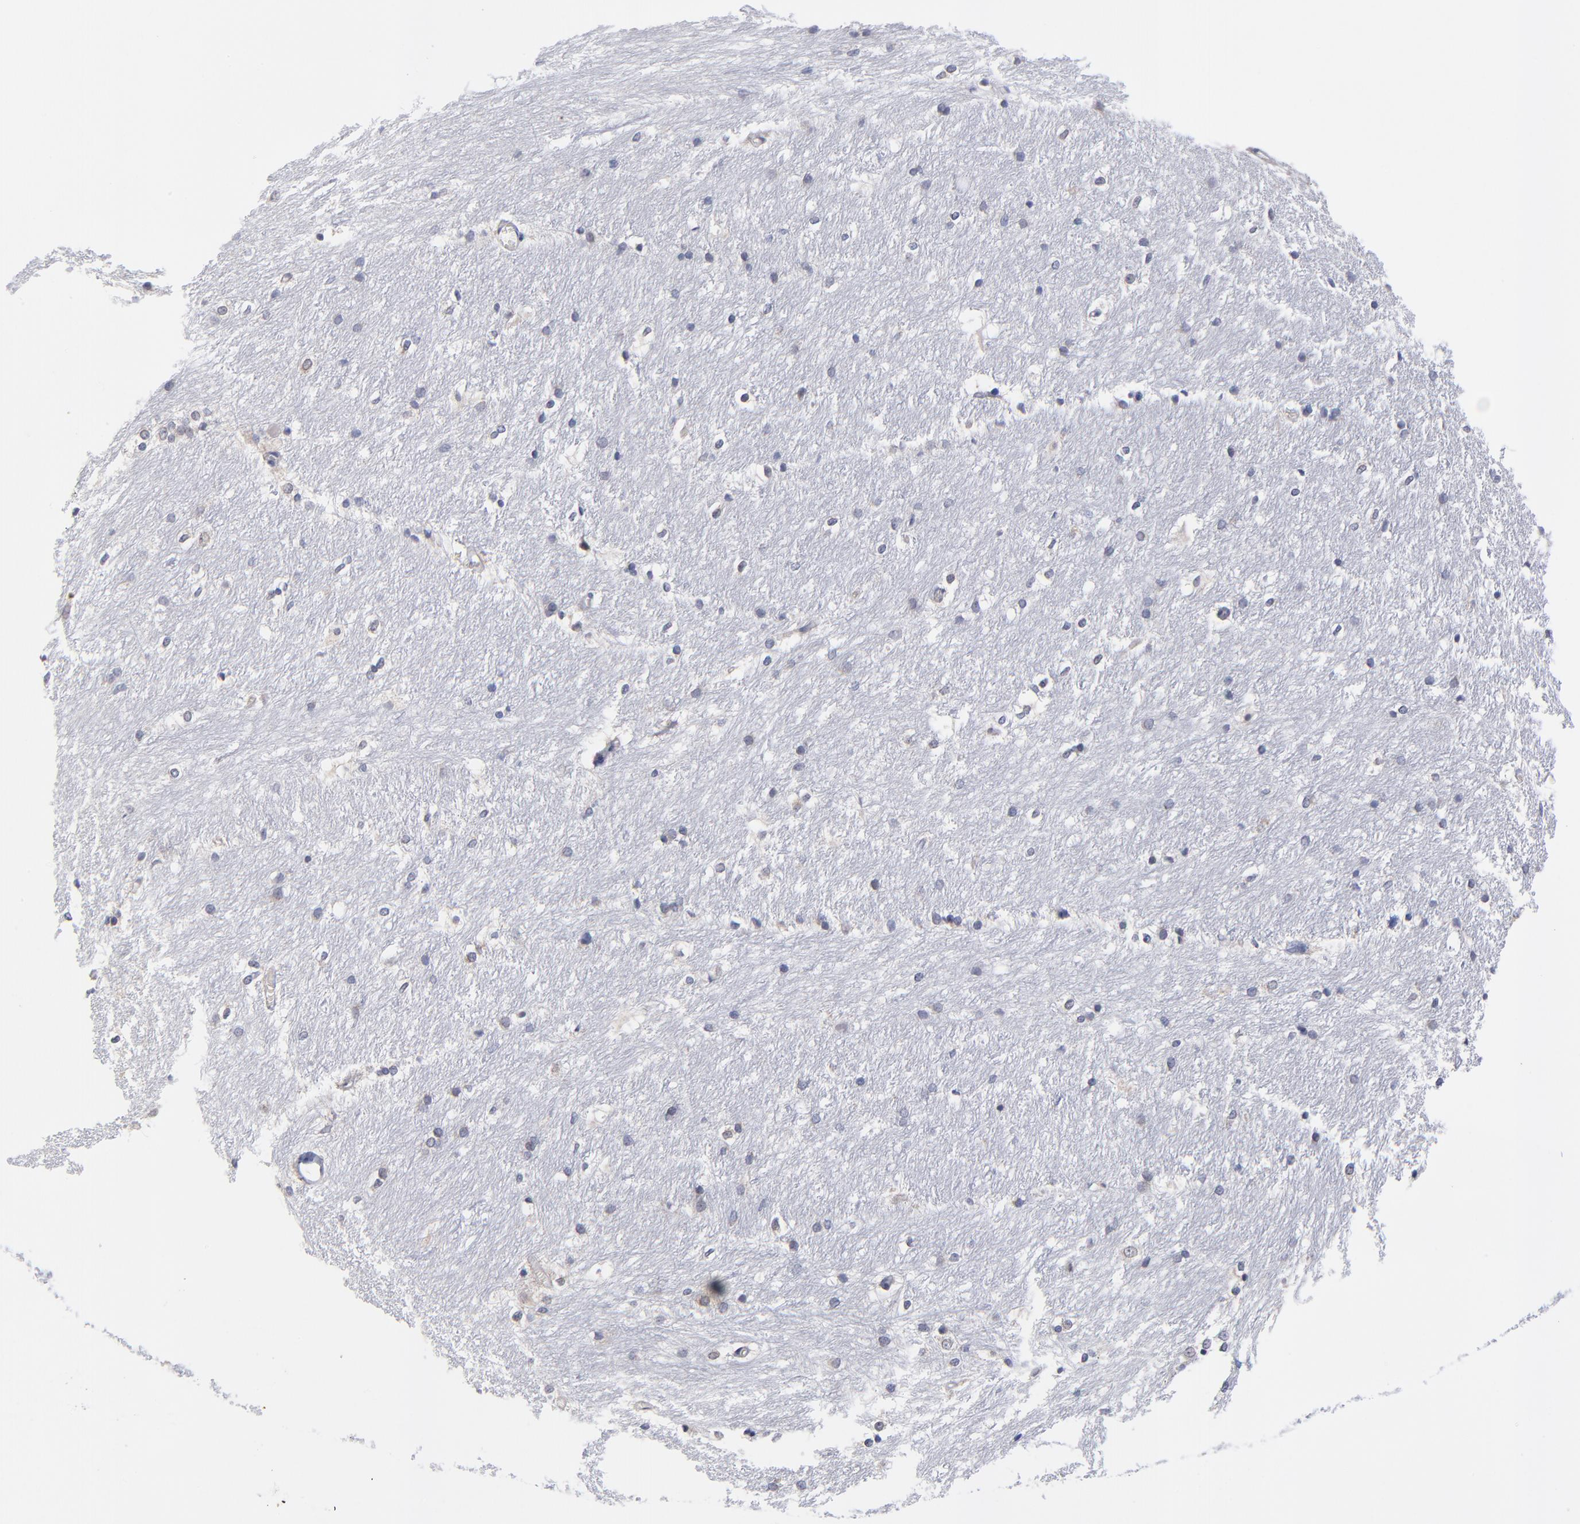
{"staining": {"intensity": "negative", "quantity": "none", "location": "none"}, "tissue": "caudate", "cell_type": "Glial cells", "image_type": "normal", "snomed": [{"axis": "morphology", "description": "Normal tissue, NOS"}, {"axis": "topography", "description": "Lateral ventricle wall"}], "caption": "An IHC micrograph of unremarkable caudate is shown. There is no staining in glial cells of caudate.", "gene": "FBXO8", "patient": {"sex": "female", "age": 19}}